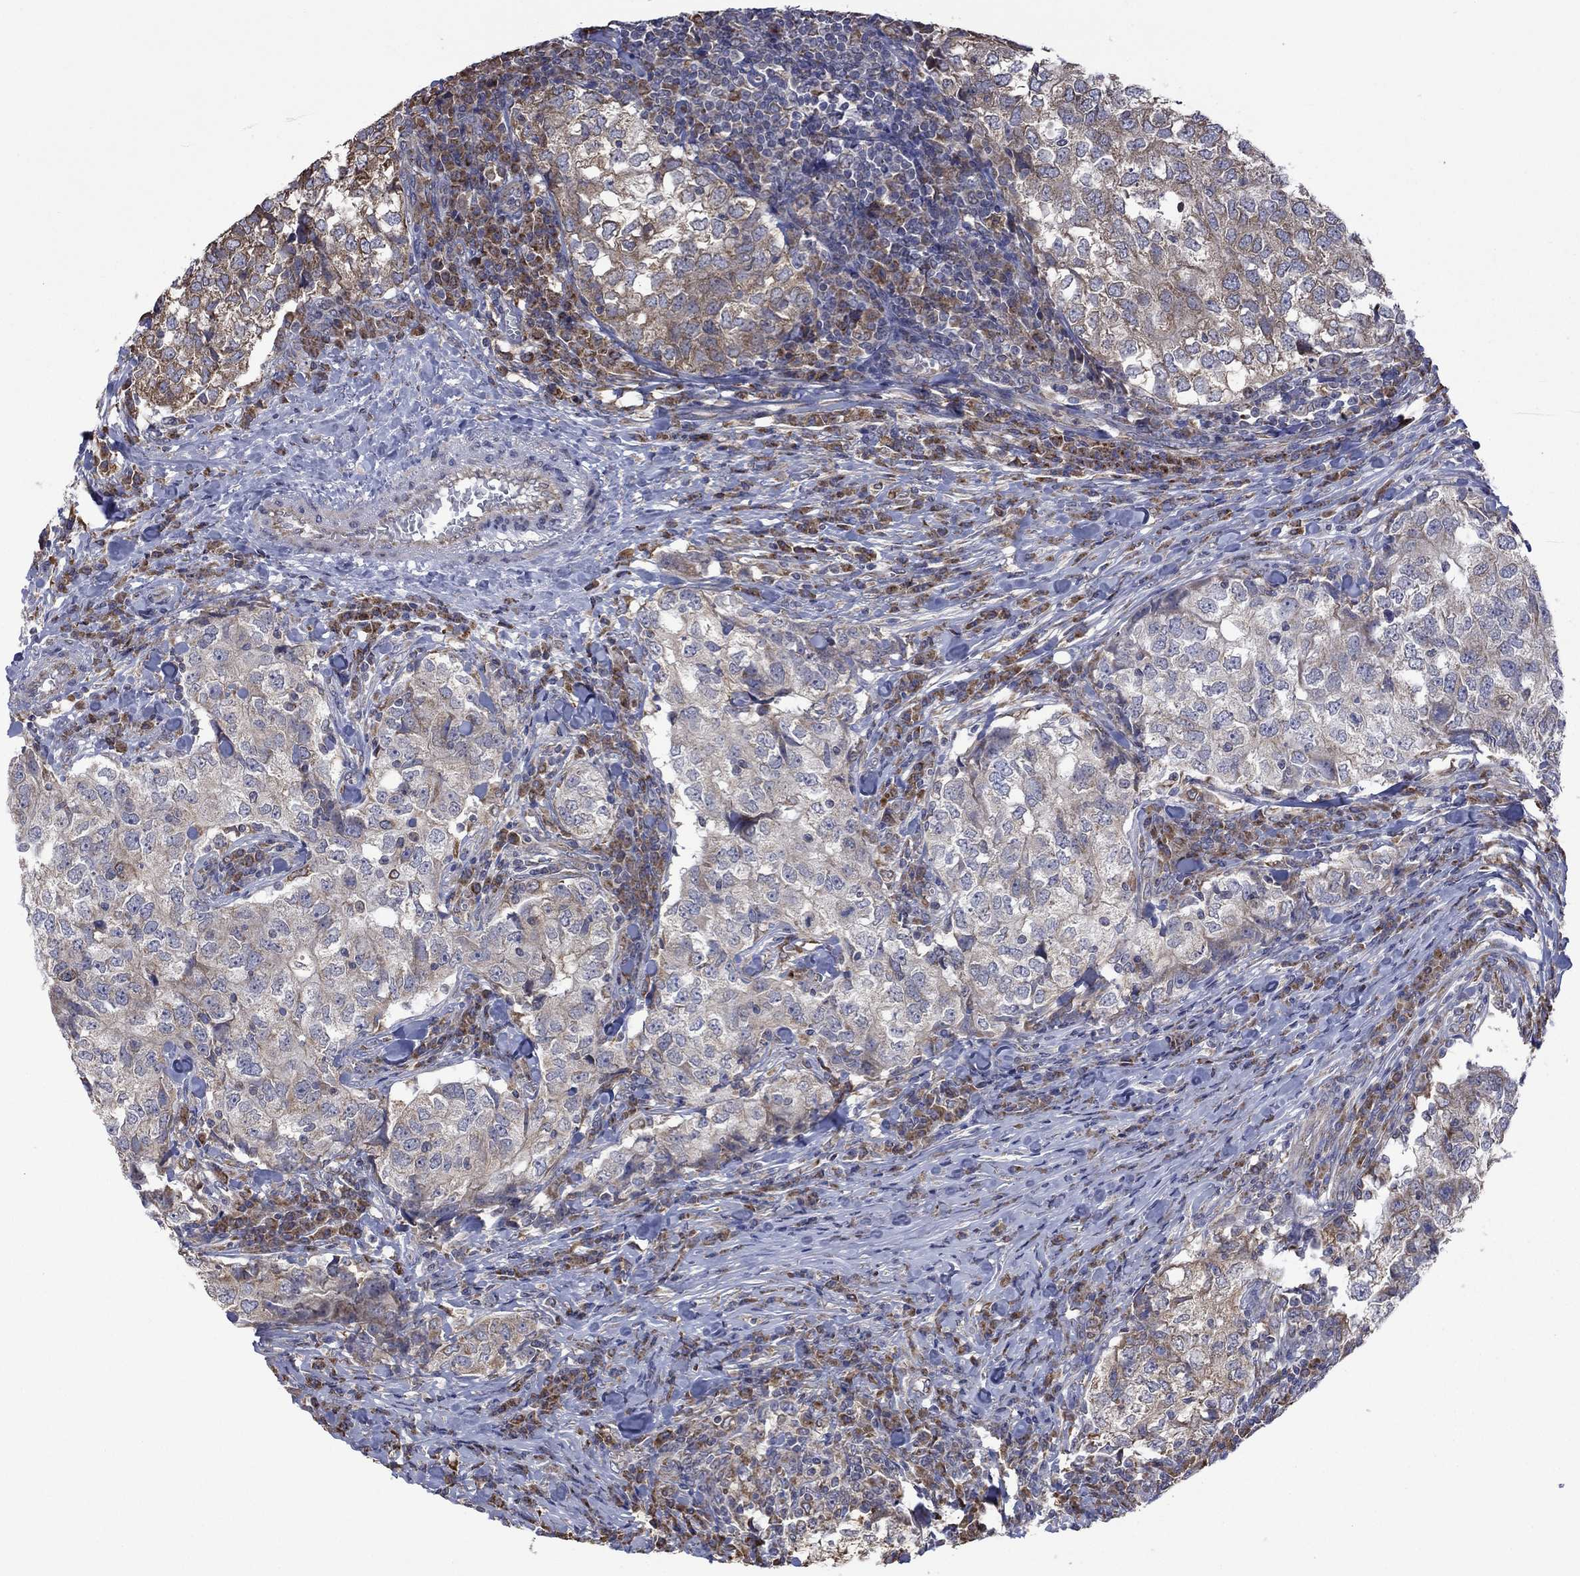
{"staining": {"intensity": "moderate", "quantity": "25%-75%", "location": "cytoplasmic/membranous"}, "tissue": "breast cancer", "cell_type": "Tumor cells", "image_type": "cancer", "snomed": [{"axis": "morphology", "description": "Duct carcinoma"}, {"axis": "topography", "description": "Breast"}], "caption": "Immunohistochemical staining of human breast cancer (invasive ductal carcinoma) demonstrates moderate cytoplasmic/membranous protein staining in about 25%-75% of tumor cells. The protein is stained brown, and the nuclei are stained in blue (DAB (3,3'-diaminobenzidine) IHC with brightfield microscopy, high magnification).", "gene": "FURIN", "patient": {"sex": "female", "age": 30}}